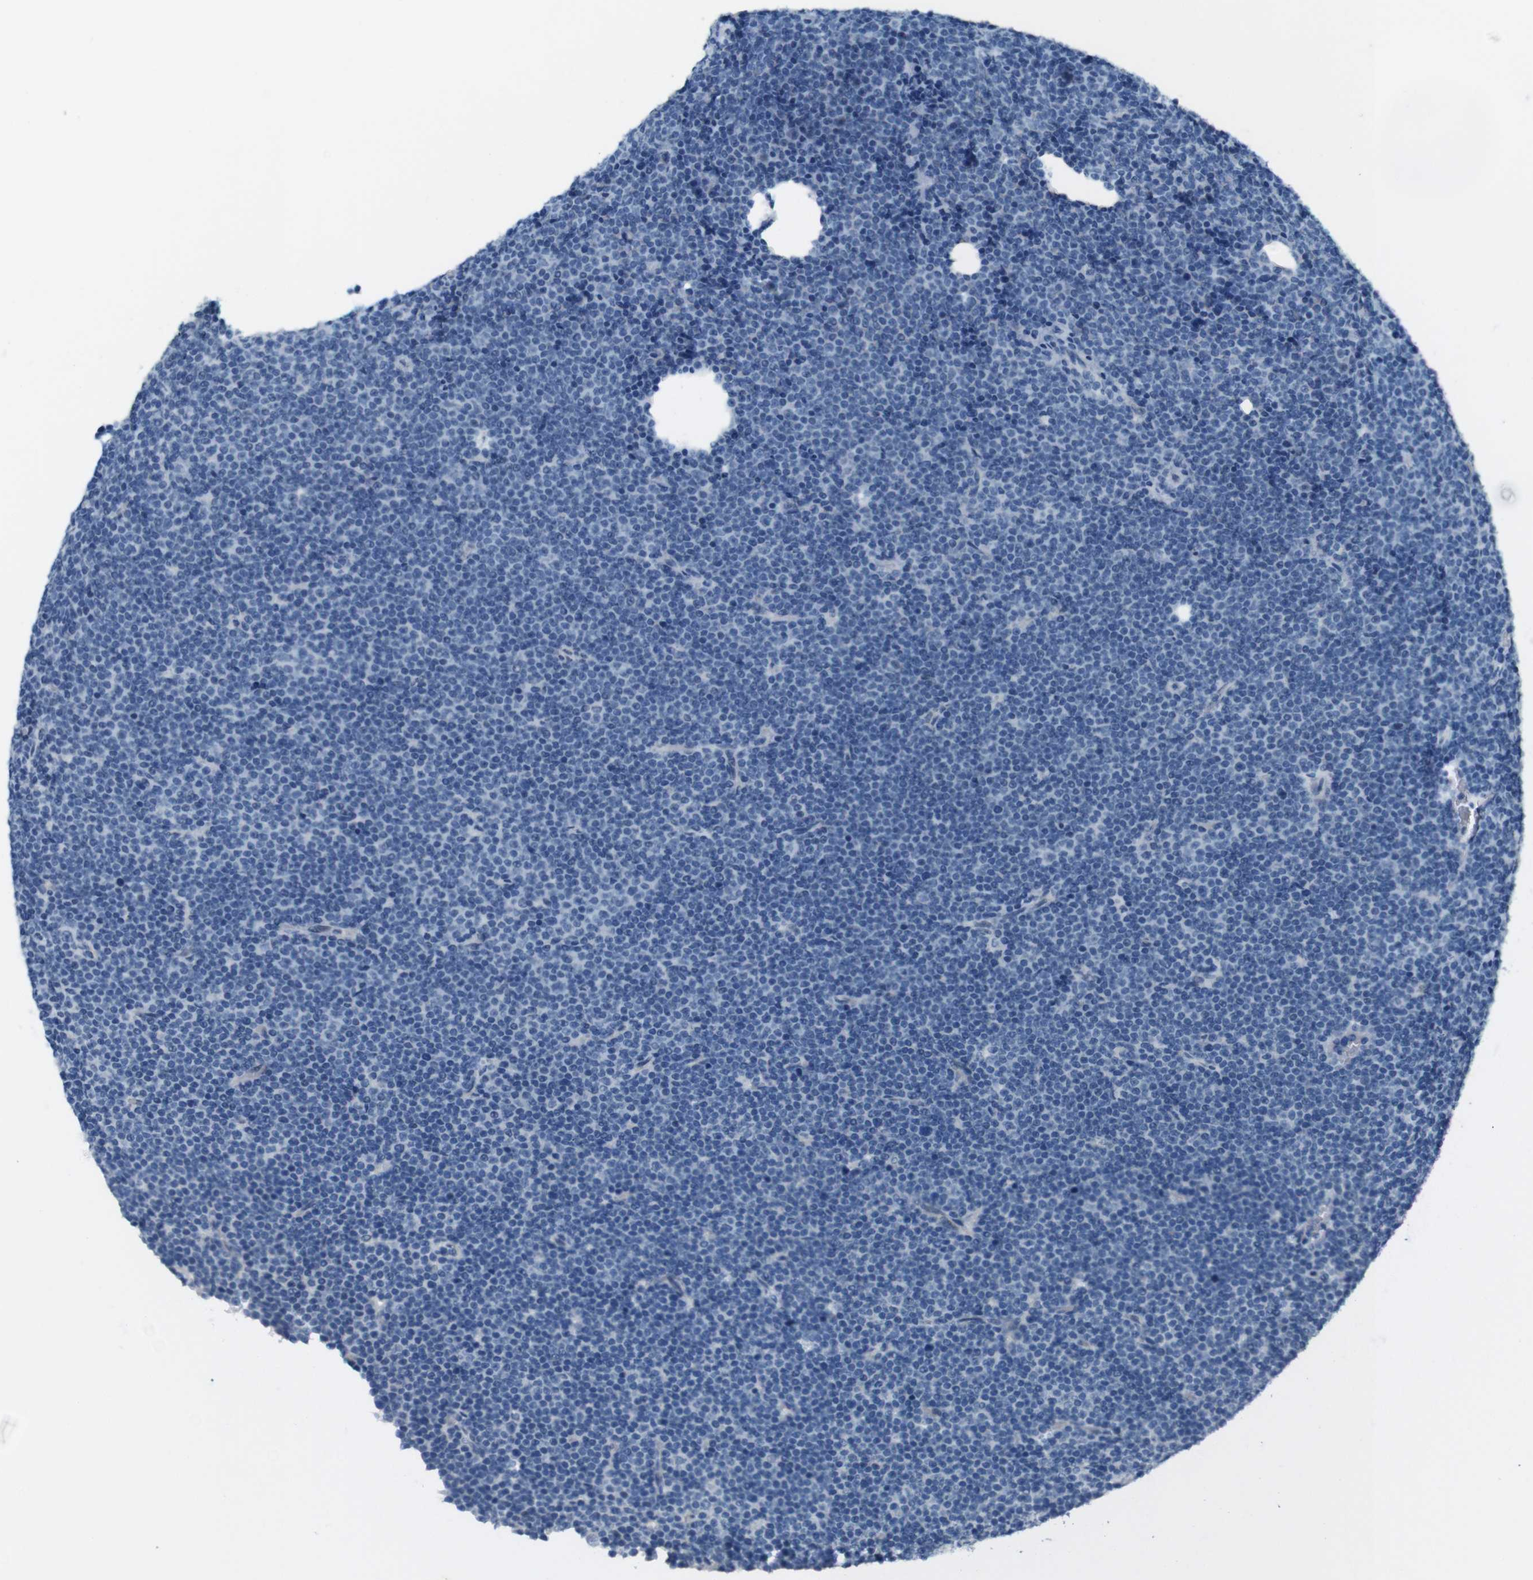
{"staining": {"intensity": "negative", "quantity": "none", "location": "none"}, "tissue": "lymphoma", "cell_type": "Tumor cells", "image_type": "cancer", "snomed": [{"axis": "morphology", "description": "Malignant lymphoma, non-Hodgkin's type, Low grade"}, {"axis": "topography", "description": "Lymph node"}], "caption": "The histopathology image exhibits no staining of tumor cells in lymphoma.", "gene": "HRH2", "patient": {"sex": "female", "age": 67}}